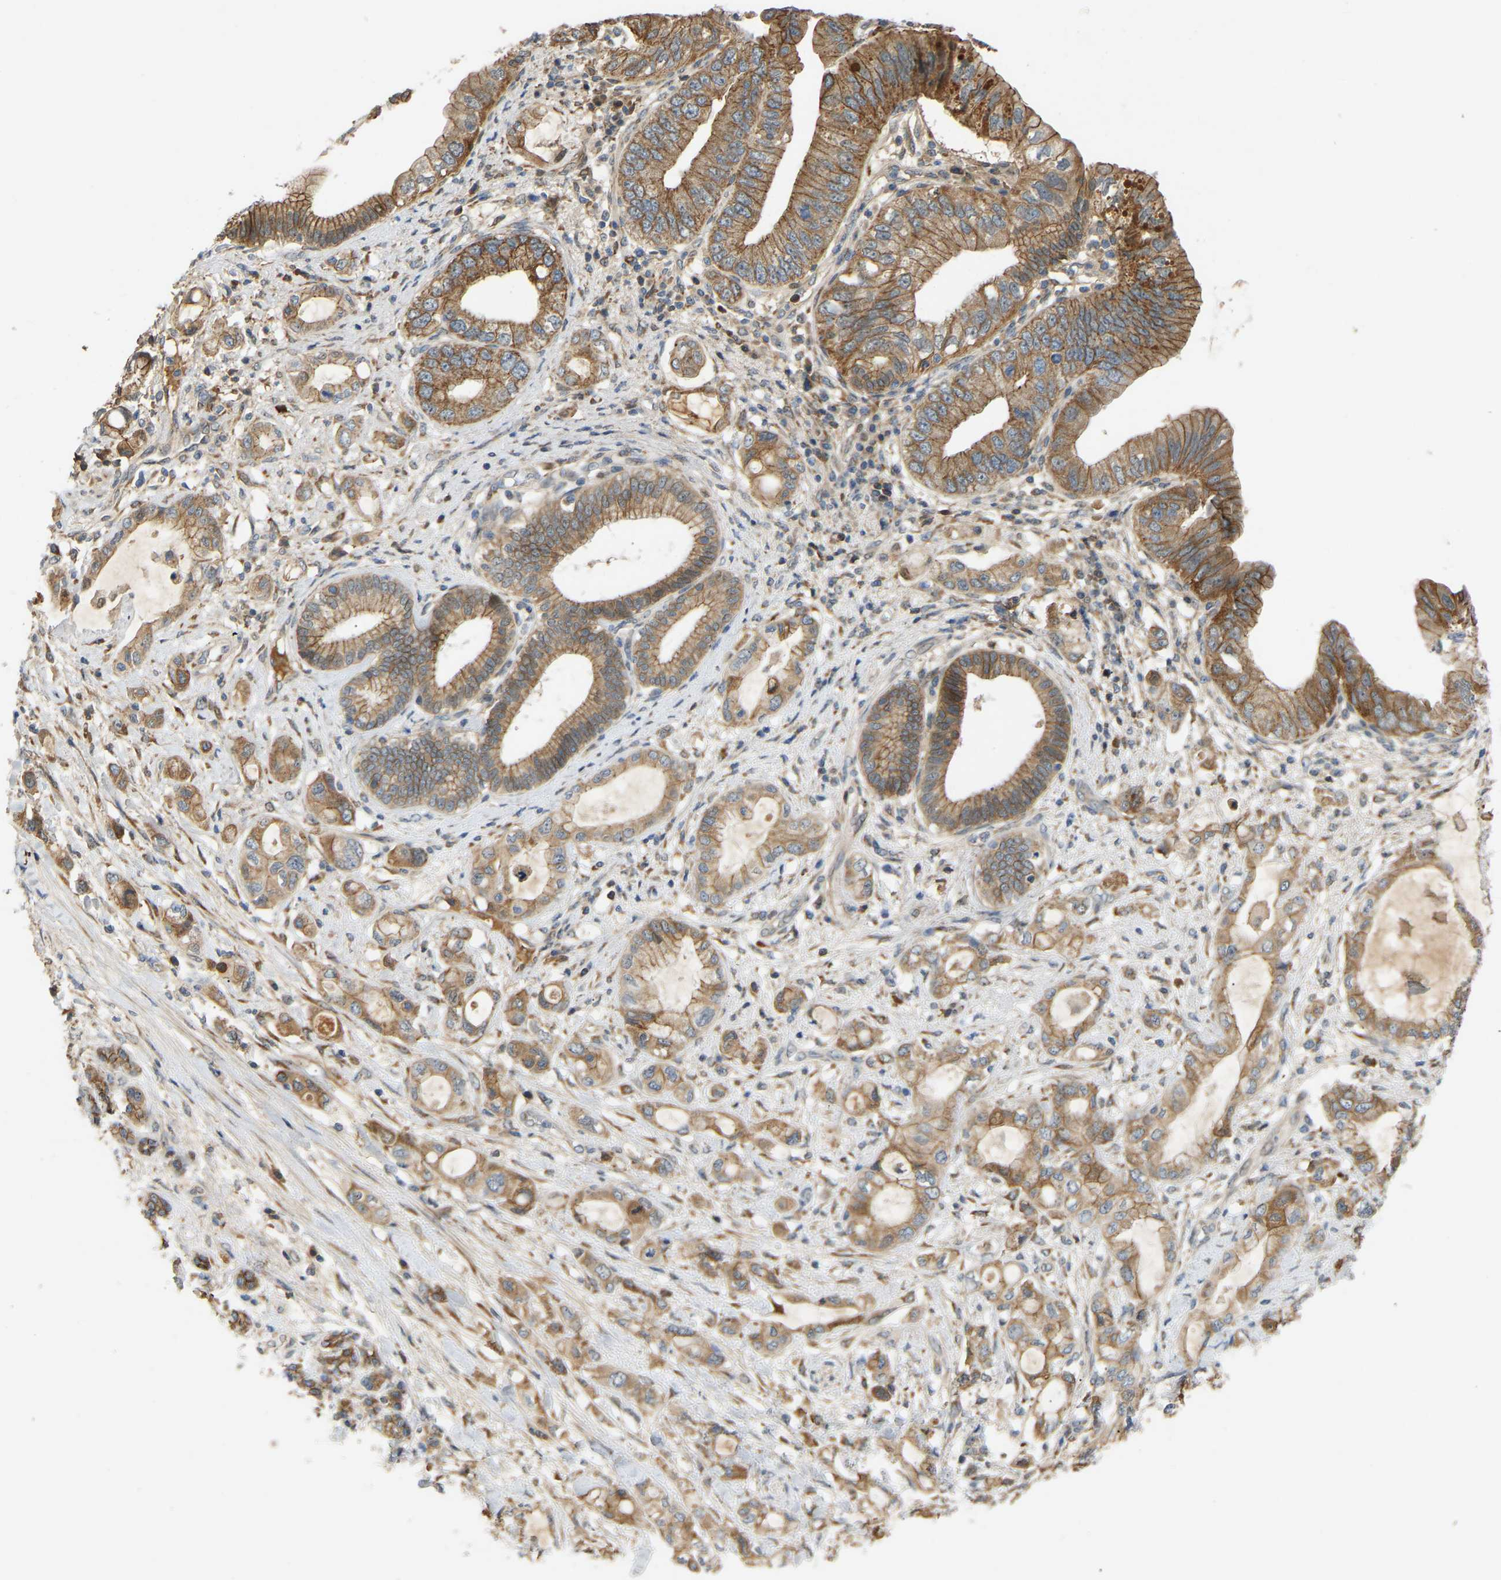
{"staining": {"intensity": "moderate", "quantity": ">75%", "location": "cytoplasmic/membranous"}, "tissue": "pancreatic cancer", "cell_type": "Tumor cells", "image_type": "cancer", "snomed": [{"axis": "morphology", "description": "Adenocarcinoma, NOS"}, {"axis": "topography", "description": "Pancreas"}], "caption": "High-magnification brightfield microscopy of adenocarcinoma (pancreatic) stained with DAB (brown) and counterstained with hematoxylin (blue). tumor cells exhibit moderate cytoplasmic/membranous staining is appreciated in about>75% of cells.", "gene": "PTCD1", "patient": {"sex": "female", "age": 56}}